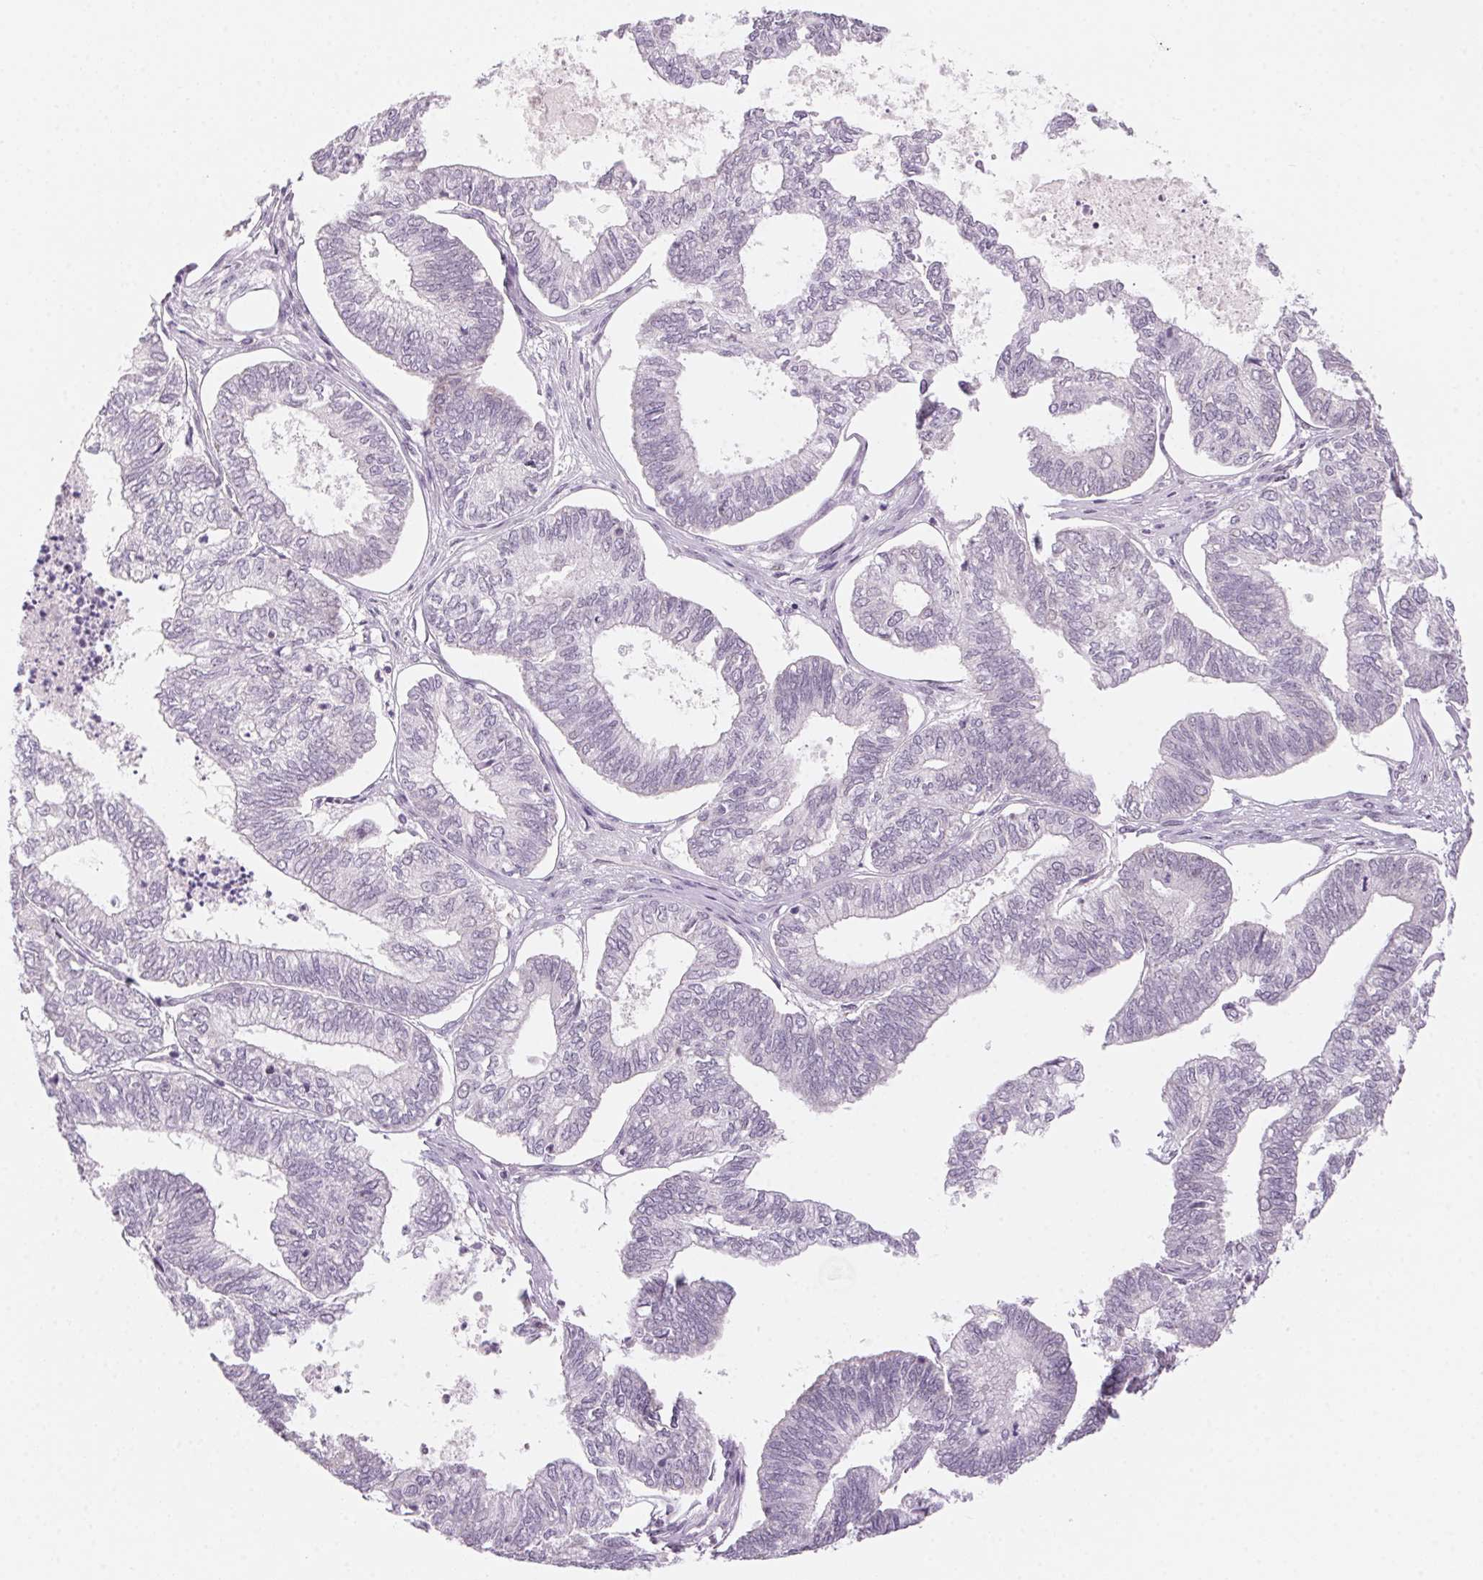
{"staining": {"intensity": "negative", "quantity": "none", "location": "none"}, "tissue": "ovarian cancer", "cell_type": "Tumor cells", "image_type": "cancer", "snomed": [{"axis": "morphology", "description": "Carcinoma, endometroid"}, {"axis": "topography", "description": "Ovary"}], "caption": "Image shows no significant protein staining in tumor cells of ovarian cancer. Nuclei are stained in blue.", "gene": "PRPH", "patient": {"sex": "female", "age": 64}}